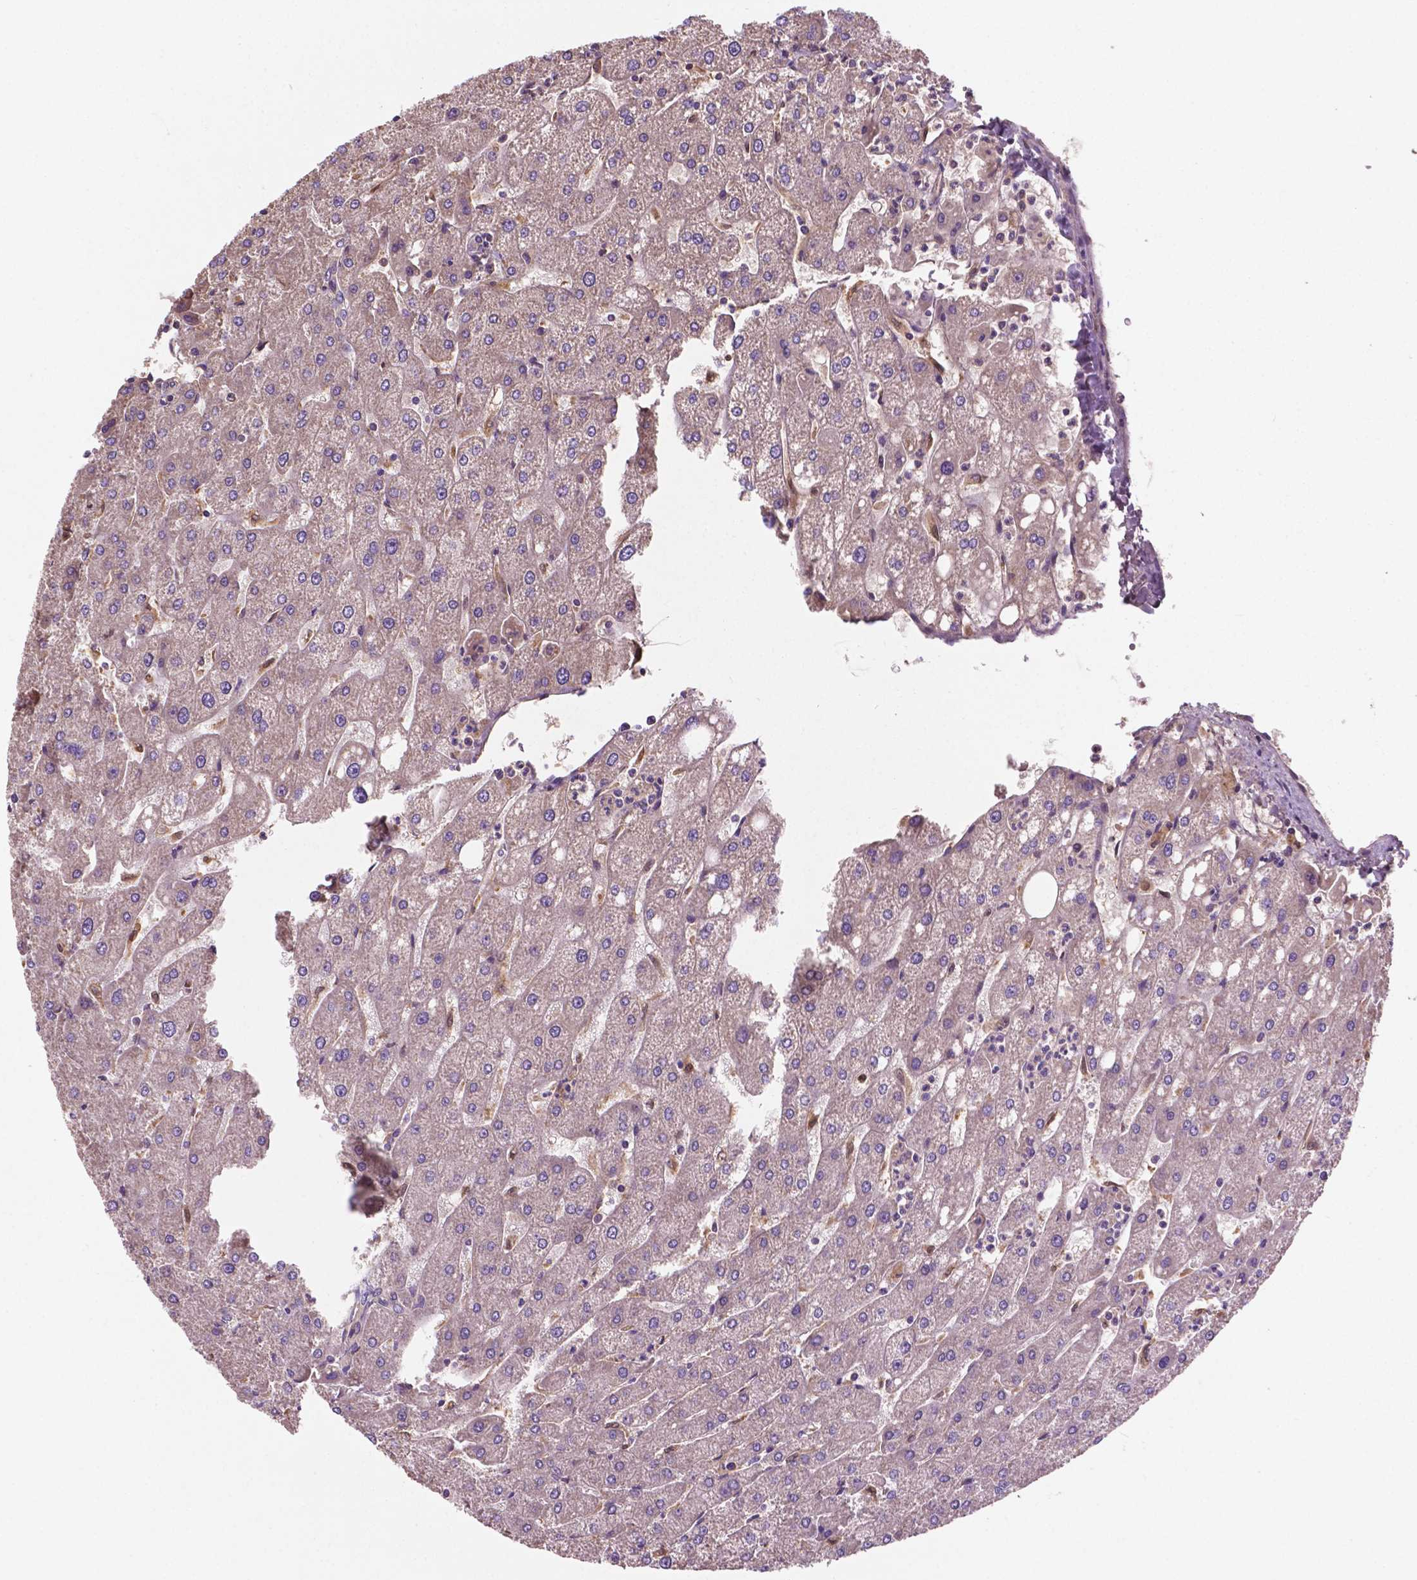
{"staining": {"intensity": "negative", "quantity": "none", "location": "none"}, "tissue": "liver", "cell_type": "Cholangiocytes", "image_type": "normal", "snomed": [{"axis": "morphology", "description": "Normal tissue, NOS"}, {"axis": "topography", "description": "Liver"}], "caption": "Immunohistochemical staining of unremarkable human liver shows no significant positivity in cholangiocytes. Nuclei are stained in blue.", "gene": "GJA9", "patient": {"sex": "male", "age": 67}}